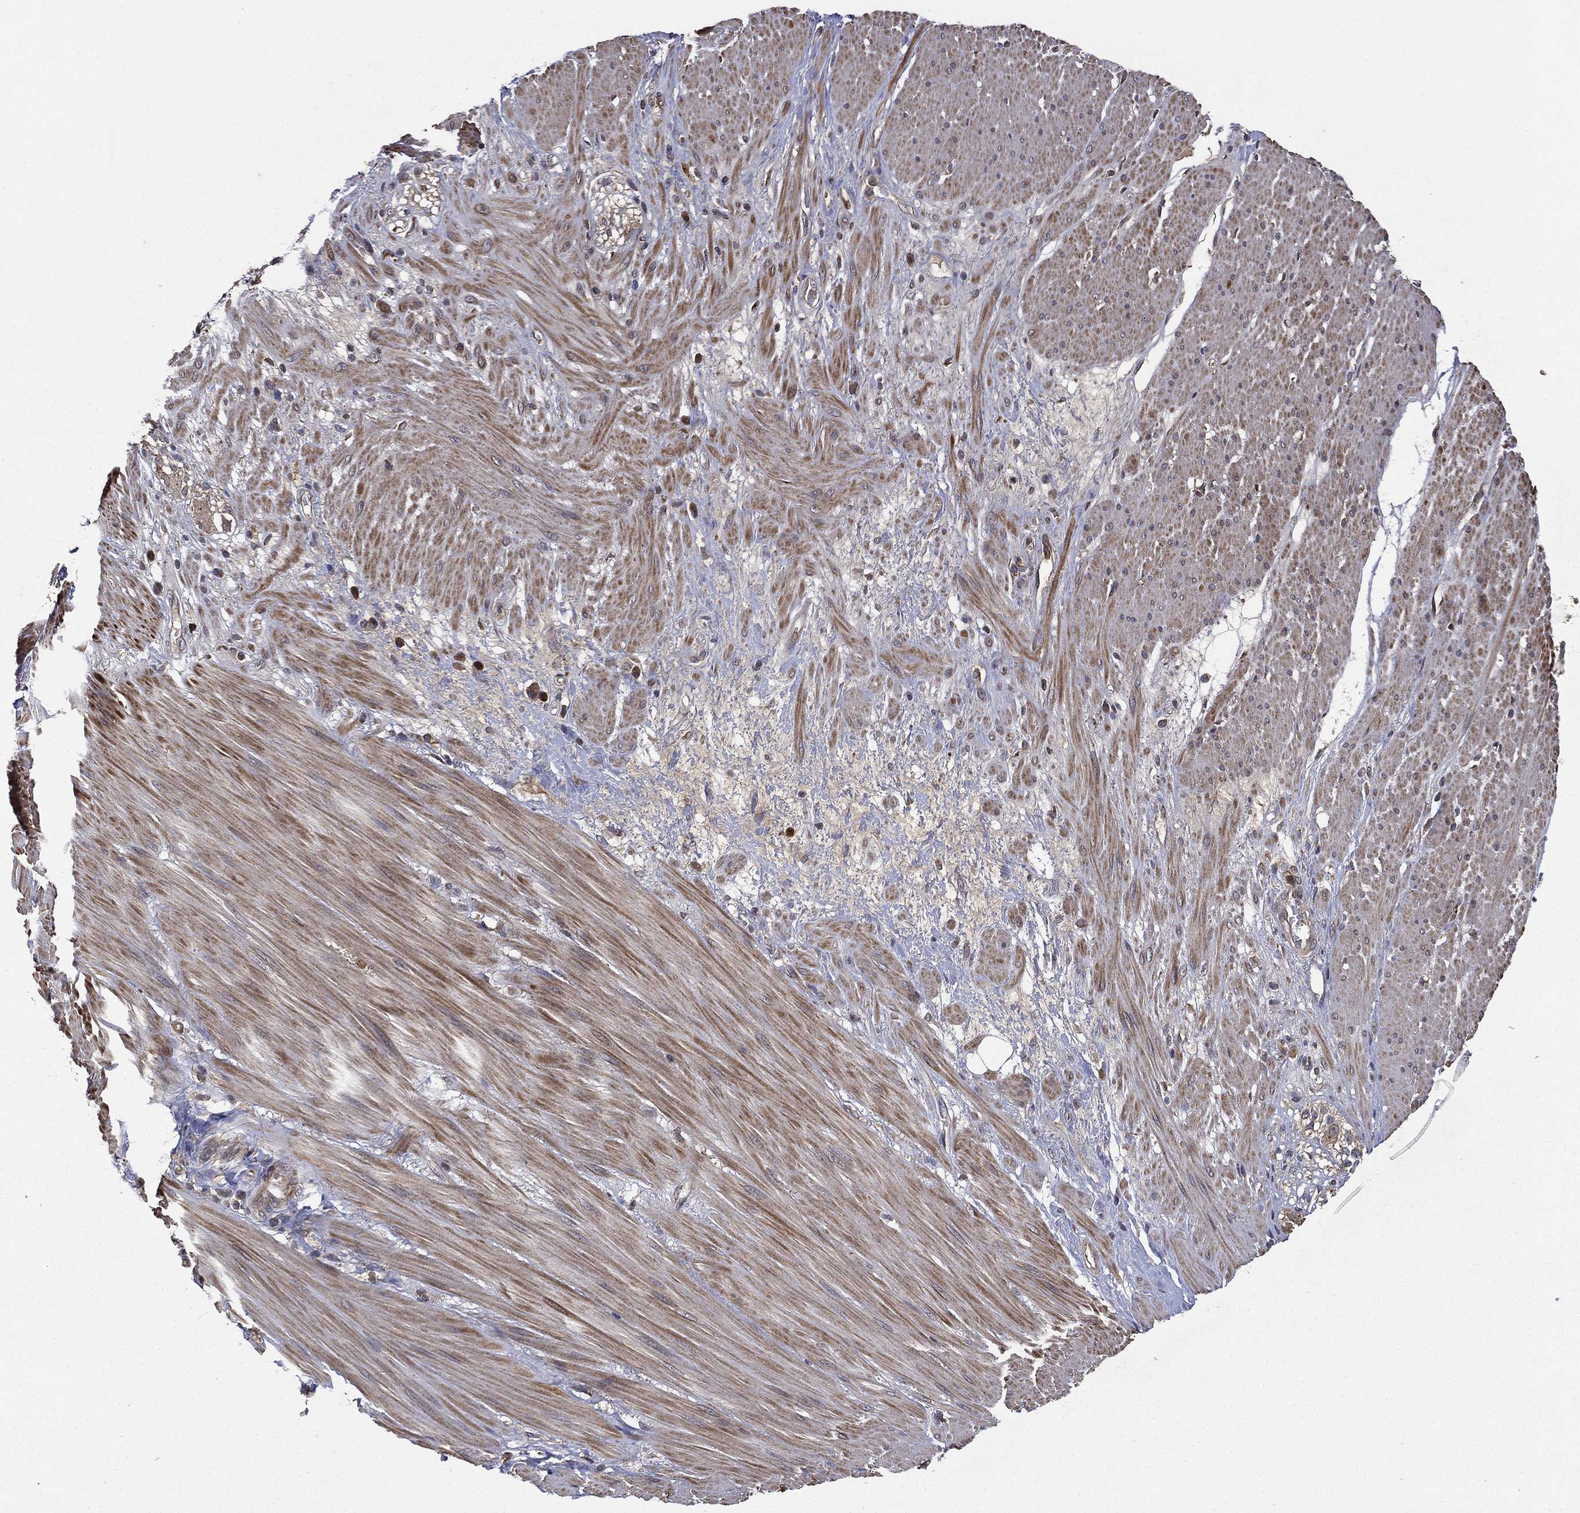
{"staining": {"intensity": "moderate", "quantity": "<25%", "location": "cytoplasmic/membranous"}, "tissue": "smooth muscle", "cell_type": "Smooth muscle cells", "image_type": "normal", "snomed": [{"axis": "morphology", "description": "Normal tissue, NOS"}, {"axis": "topography", "description": "Soft tissue"}, {"axis": "topography", "description": "Smooth muscle"}], "caption": "The photomicrograph shows a brown stain indicating the presence of a protein in the cytoplasmic/membranous of smooth muscle cells in smooth muscle. The protein of interest is stained brown, and the nuclei are stained in blue (DAB (3,3'-diaminobenzidine) IHC with brightfield microscopy, high magnification).", "gene": "RAB11FIP4", "patient": {"sex": "male", "age": 72}}